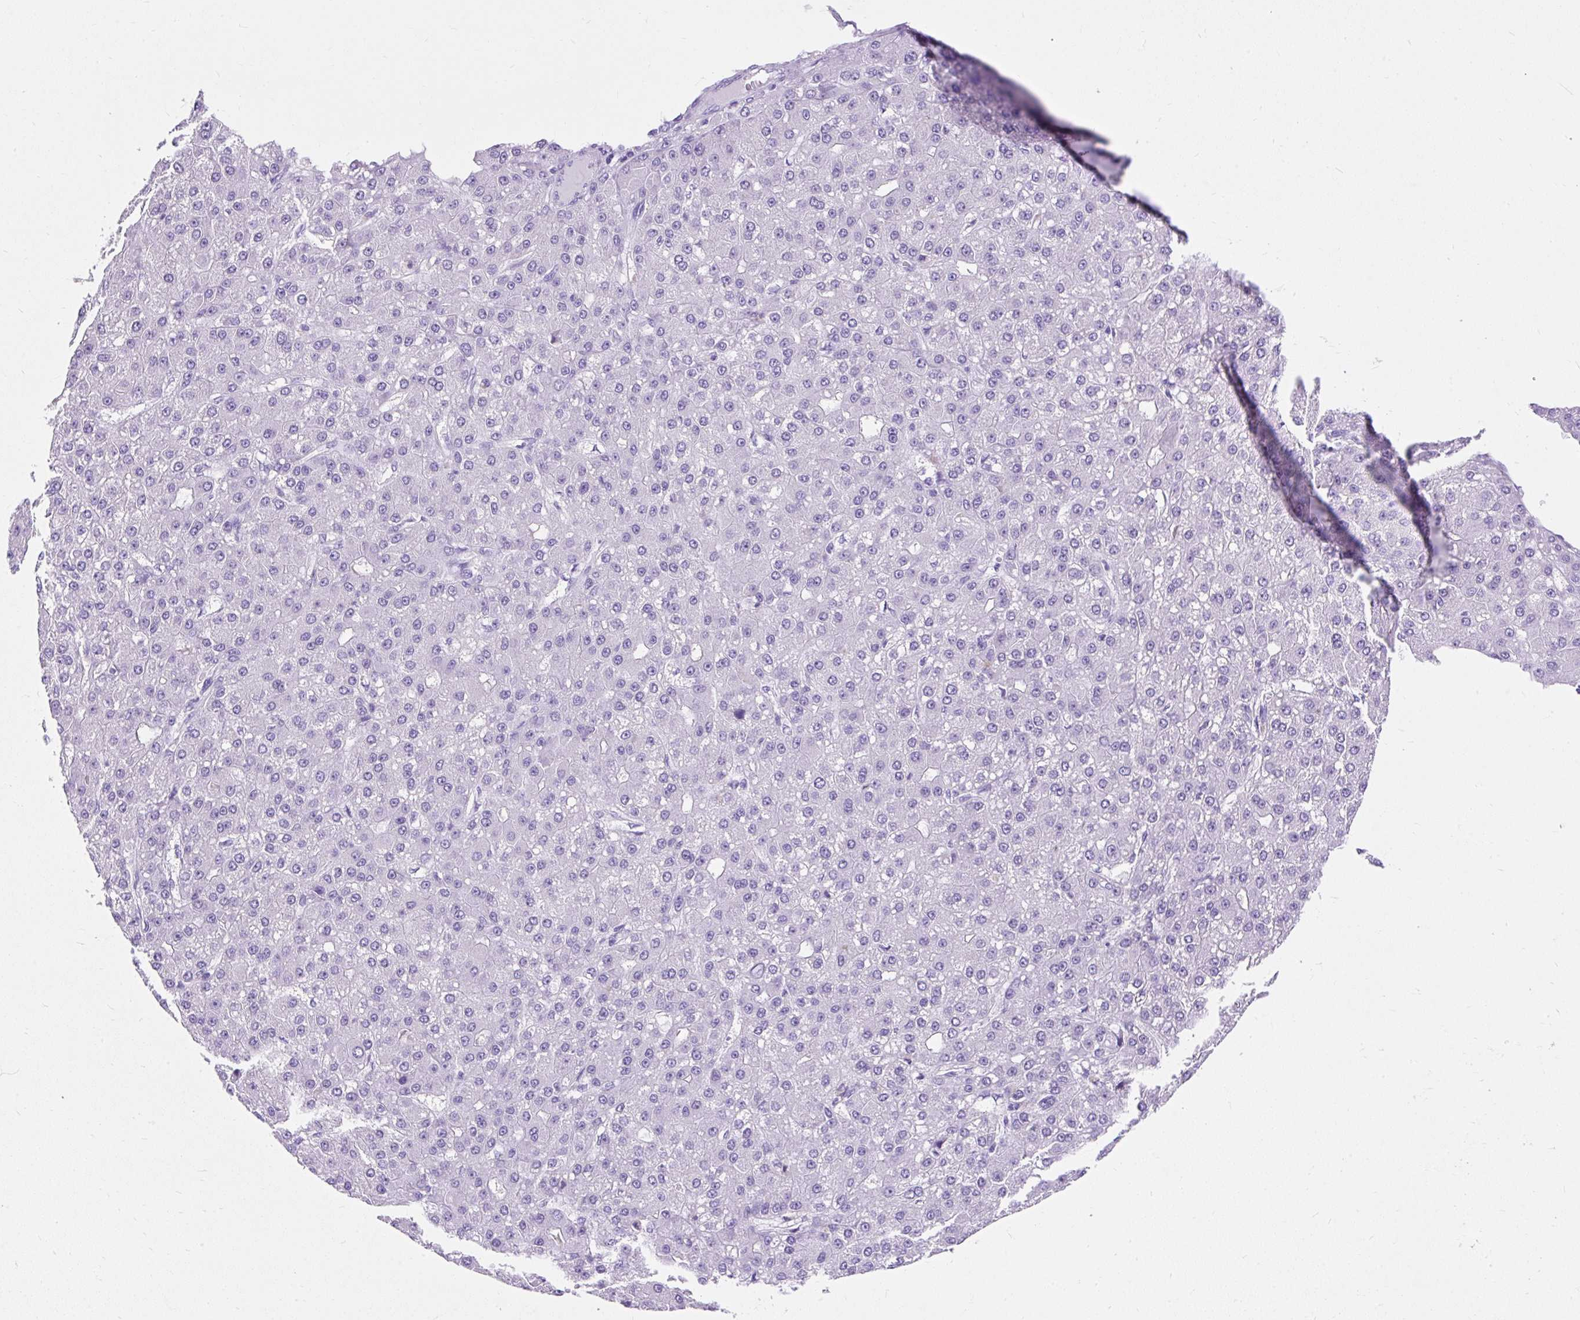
{"staining": {"intensity": "negative", "quantity": "none", "location": "none"}, "tissue": "liver cancer", "cell_type": "Tumor cells", "image_type": "cancer", "snomed": [{"axis": "morphology", "description": "Carcinoma, Hepatocellular, NOS"}, {"axis": "topography", "description": "Liver"}], "caption": "A high-resolution image shows immunohistochemistry staining of liver cancer, which displays no significant staining in tumor cells.", "gene": "PVALB", "patient": {"sex": "male", "age": 67}}